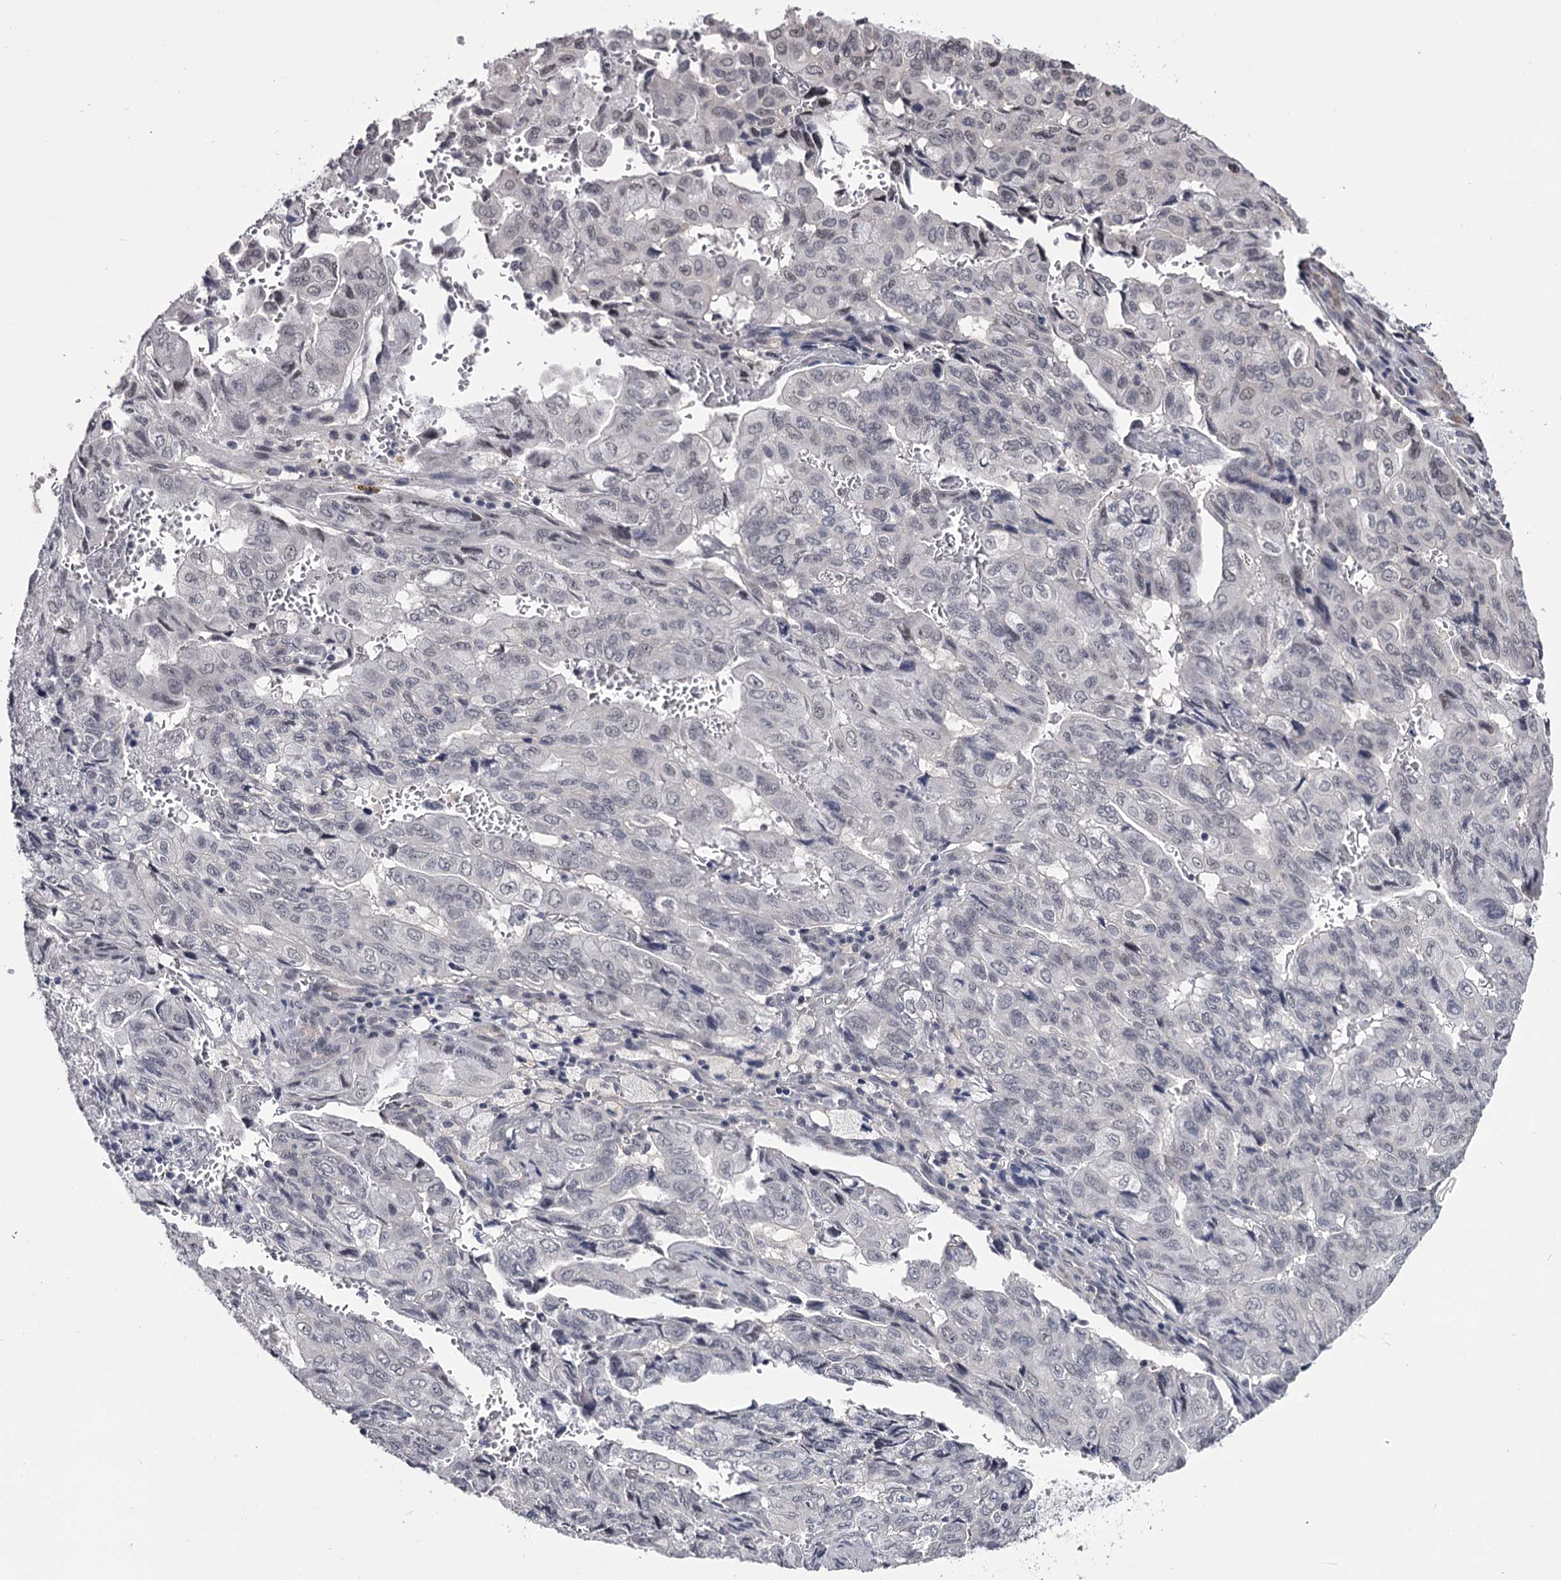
{"staining": {"intensity": "negative", "quantity": "none", "location": "none"}, "tissue": "pancreatic cancer", "cell_type": "Tumor cells", "image_type": "cancer", "snomed": [{"axis": "morphology", "description": "Adenocarcinoma, NOS"}, {"axis": "topography", "description": "Pancreas"}], "caption": "Image shows no significant protein staining in tumor cells of pancreatic adenocarcinoma.", "gene": "OVOL2", "patient": {"sex": "male", "age": 59}}